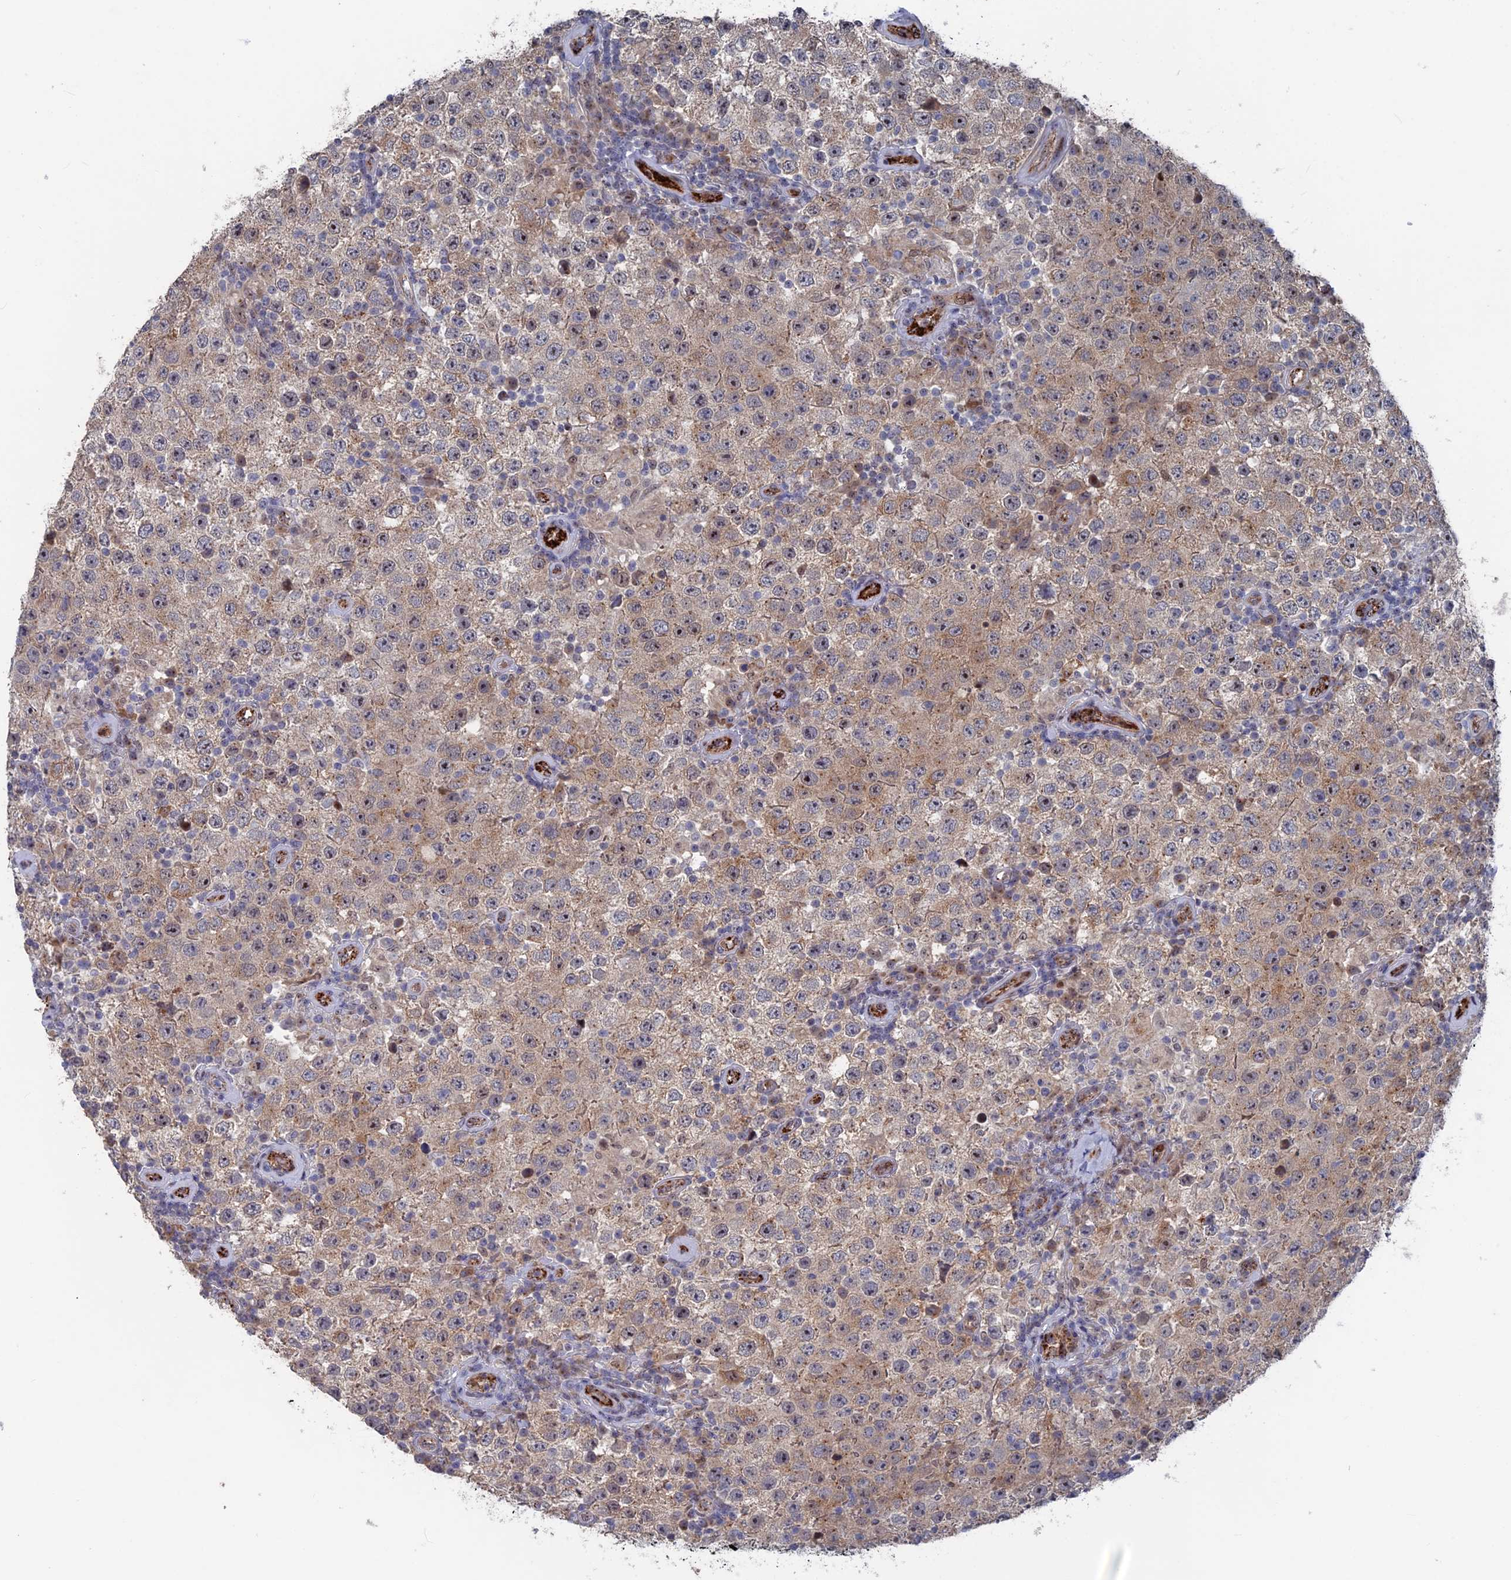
{"staining": {"intensity": "moderate", "quantity": ">75%", "location": "cytoplasmic/membranous,nuclear"}, "tissue": "testis cancer", "cell_type": "Tumor cells", "image_type": "cancer", "snomed": [{"axis": "morphology", "description": "Normal tissue, NOS"}, {"axis": "morphology", "description": "Urothelial carcinoma, High grade"}, {"axis": "morphology", "description": "Seminoma, NOS"}, {"axis": "morphology", "description": "Carcinoma, Embryonal, NOS"}, {"axis": "topography", "description": "Urinary bladder"}, {"axis": "topography", "description": "Testis"}], "caption": "A brown stain labels moderate cytoplasmic/membranous and nuclear staining of a protein in testis cancer tumor cells. The staining is performed using DAB brown chromogen to label protein expression. The nuclei are counter-stained blue using hematoxylin.", "gene": "SH3D21", "patient": {"sex": "male", "age": 41}}